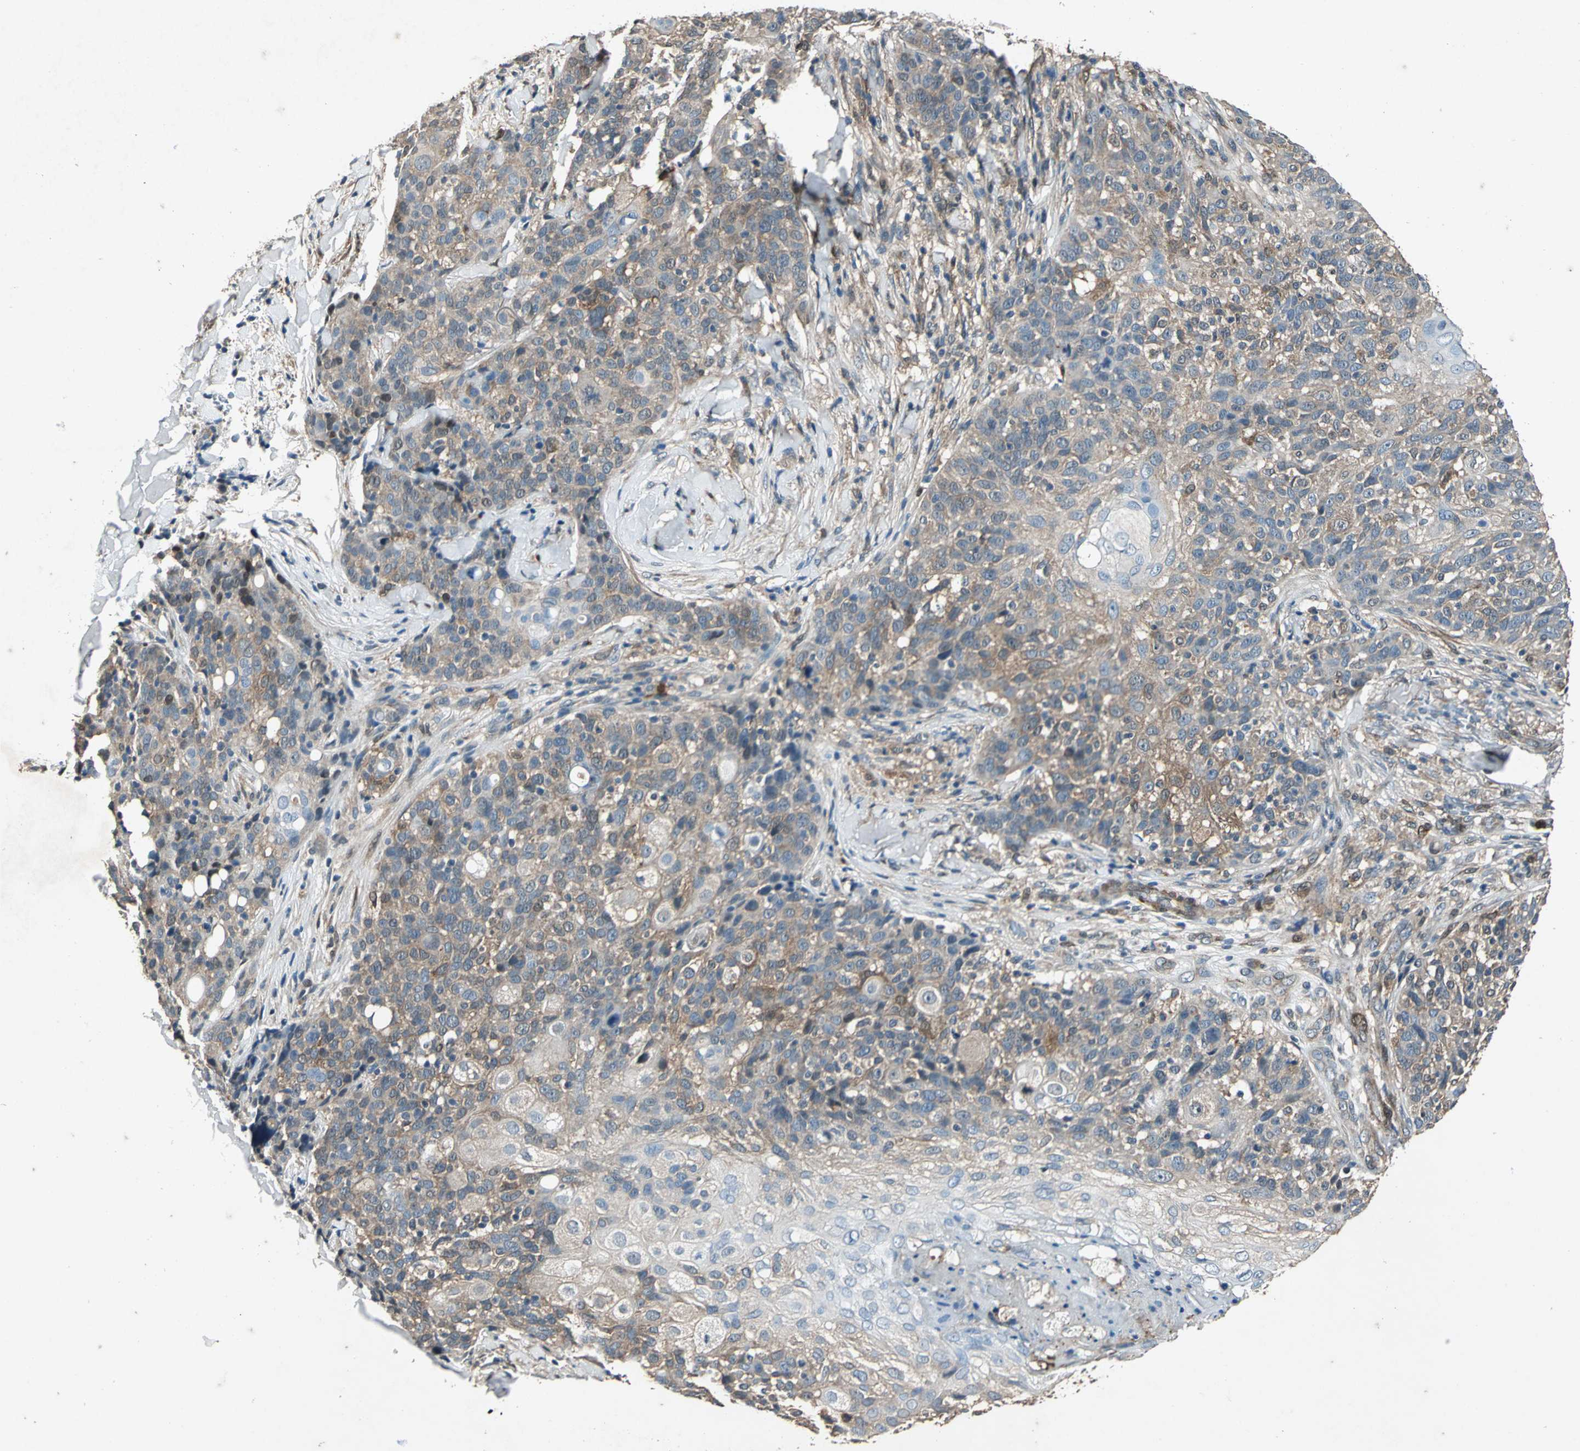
{"staining": {"intensity": "moderate", "quantity": ">75%", "location": "cytoplasmic/membranous"}, "tissue": "skin cancer", "cell_type": "Tumor cells", "image_type": "cancer", "snomed": [{"axis": "morphology", "description": "Normal tissue, NOS"}, {"axis": "morphology", "description": "Squamous cell carcinoma, NOS"}, {"axis": "topography", "description": "Skin"}], "caption": "Skin cancer (squamous cell carcinoma) was stained to show a protein in brown. There is medium levels of moderate cytoplasmic/membranous expression in approximately >75% of tumor cells.", "gene": "RRM2B", "patient": {"sex": "female", "age": 83}}